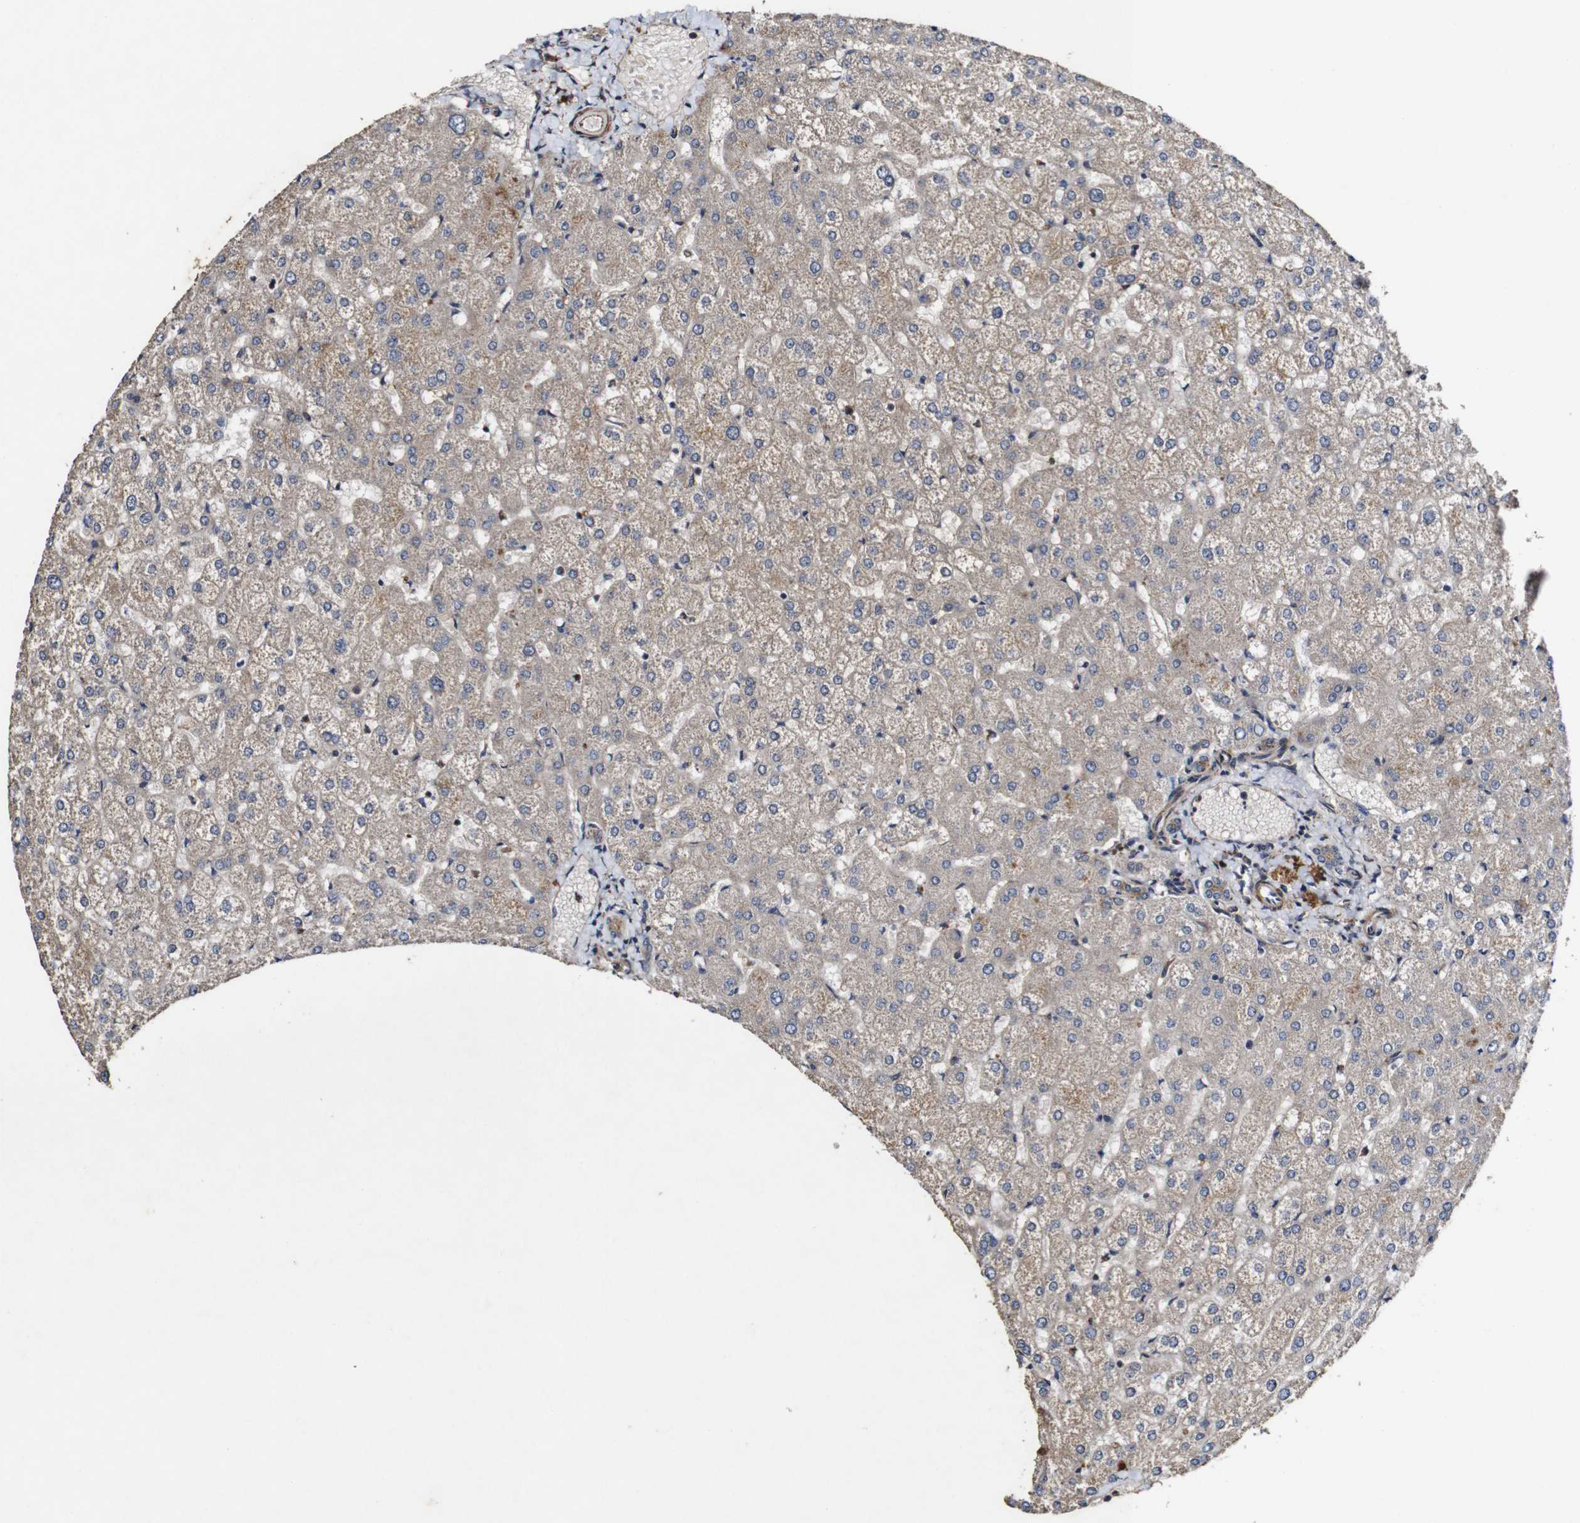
{"staining": {"intensity": "moderate", "quantity": ">75%", "location": "cytoplasmic/membranous"}, "tissue": "liver", "cell_type": "Cholangiocytes", "image_type": "normal", "snomed": [{"axis": "morphology", "description": "Normal tissue, NOS"}, {"axis": "topography", "description": "Liver"}], "caption": "Immunohistochemistry (IHC) micrograph of benign liver stained for a protein (brown), which displays medium levels of moderate cytoplasmic/membranous positivity in about >75% of cholangiocytes.", "gene": "GSDME", "patient": {"sex": "female", "age": 32}}